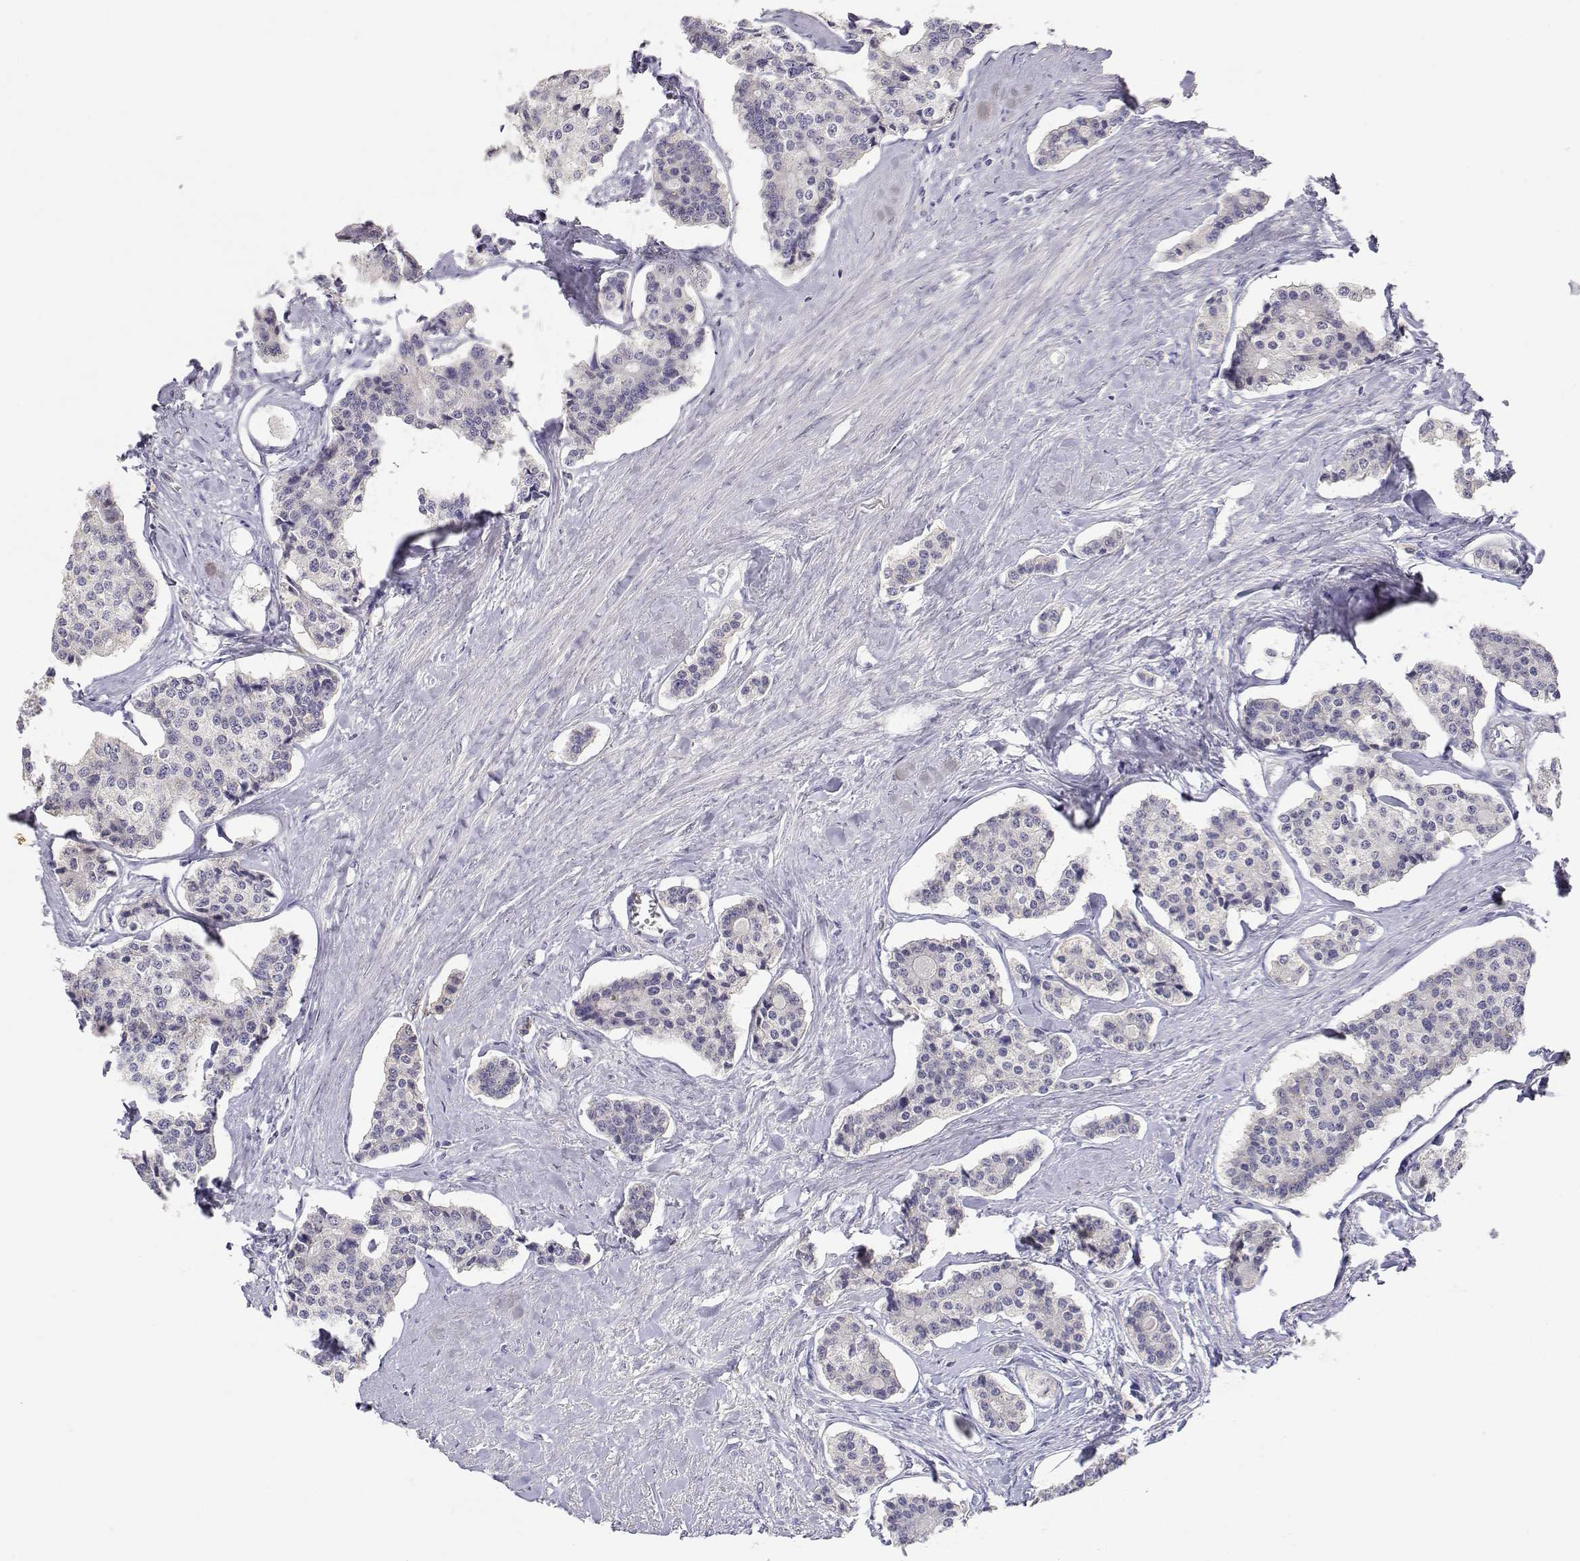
{"staining": {"intensity": "negative", "quantity": "none", "location": "none"}, "tissue": "carcinoid", "cell_type": "Tumor cells", "image_type": "cancer", "snomed": [{"axis": "morphology", "description": "Carcinoid, malignant, NOS"}, {"axis": "topography", "description": "Small intestine"}], "caption": "This image is of malignant carcinoid stained with immunohistochemistry to label a protein in brown with the nuclei are counter-stained blue. There is no positivity in tumor cells.", "gene": "ADA", "patient": {"sex": "female", "age": 65}}